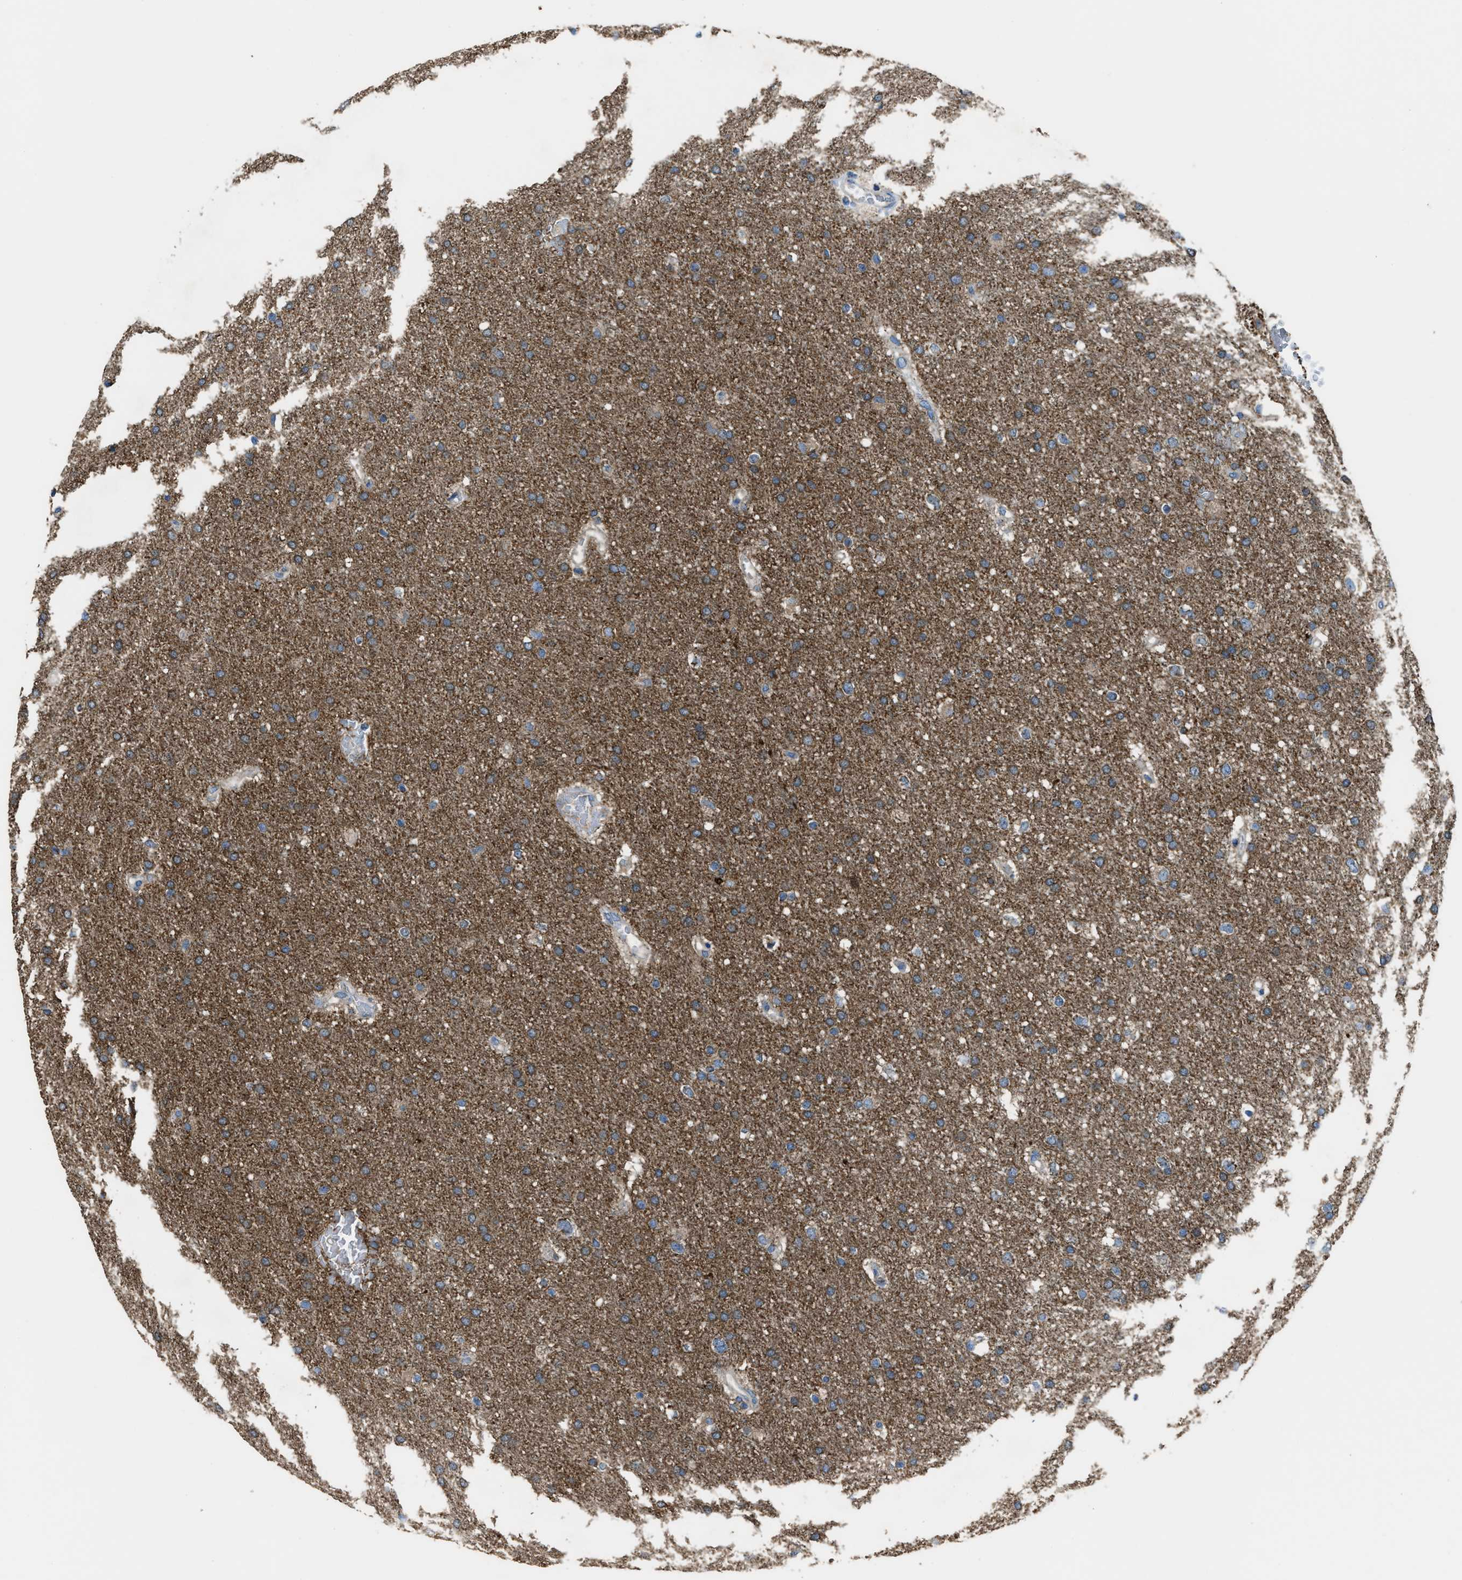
{"staining": {"intensity": "moderate", "quantity": ">75%", "location": "cytoplasmic/membranous"}, "tissue": "glioma", "cell_type": "Tumor cells", "image_type": "cancer", "snomed": [{"axis": "morphology", "description": "Glioma, malignant, Low grade"}, {"axis": "topography", "description": "Brain"}], "caption": "IHC (DAB (3,3'-diaminobenzidine)) staining of malignant glioma (low-grade) reveals moderate cytoplasmic/membranous protein expression in about >75% of tumor cells.", "gene": "SLC25A11", "patient": {"sex": "female", "age": 37}}